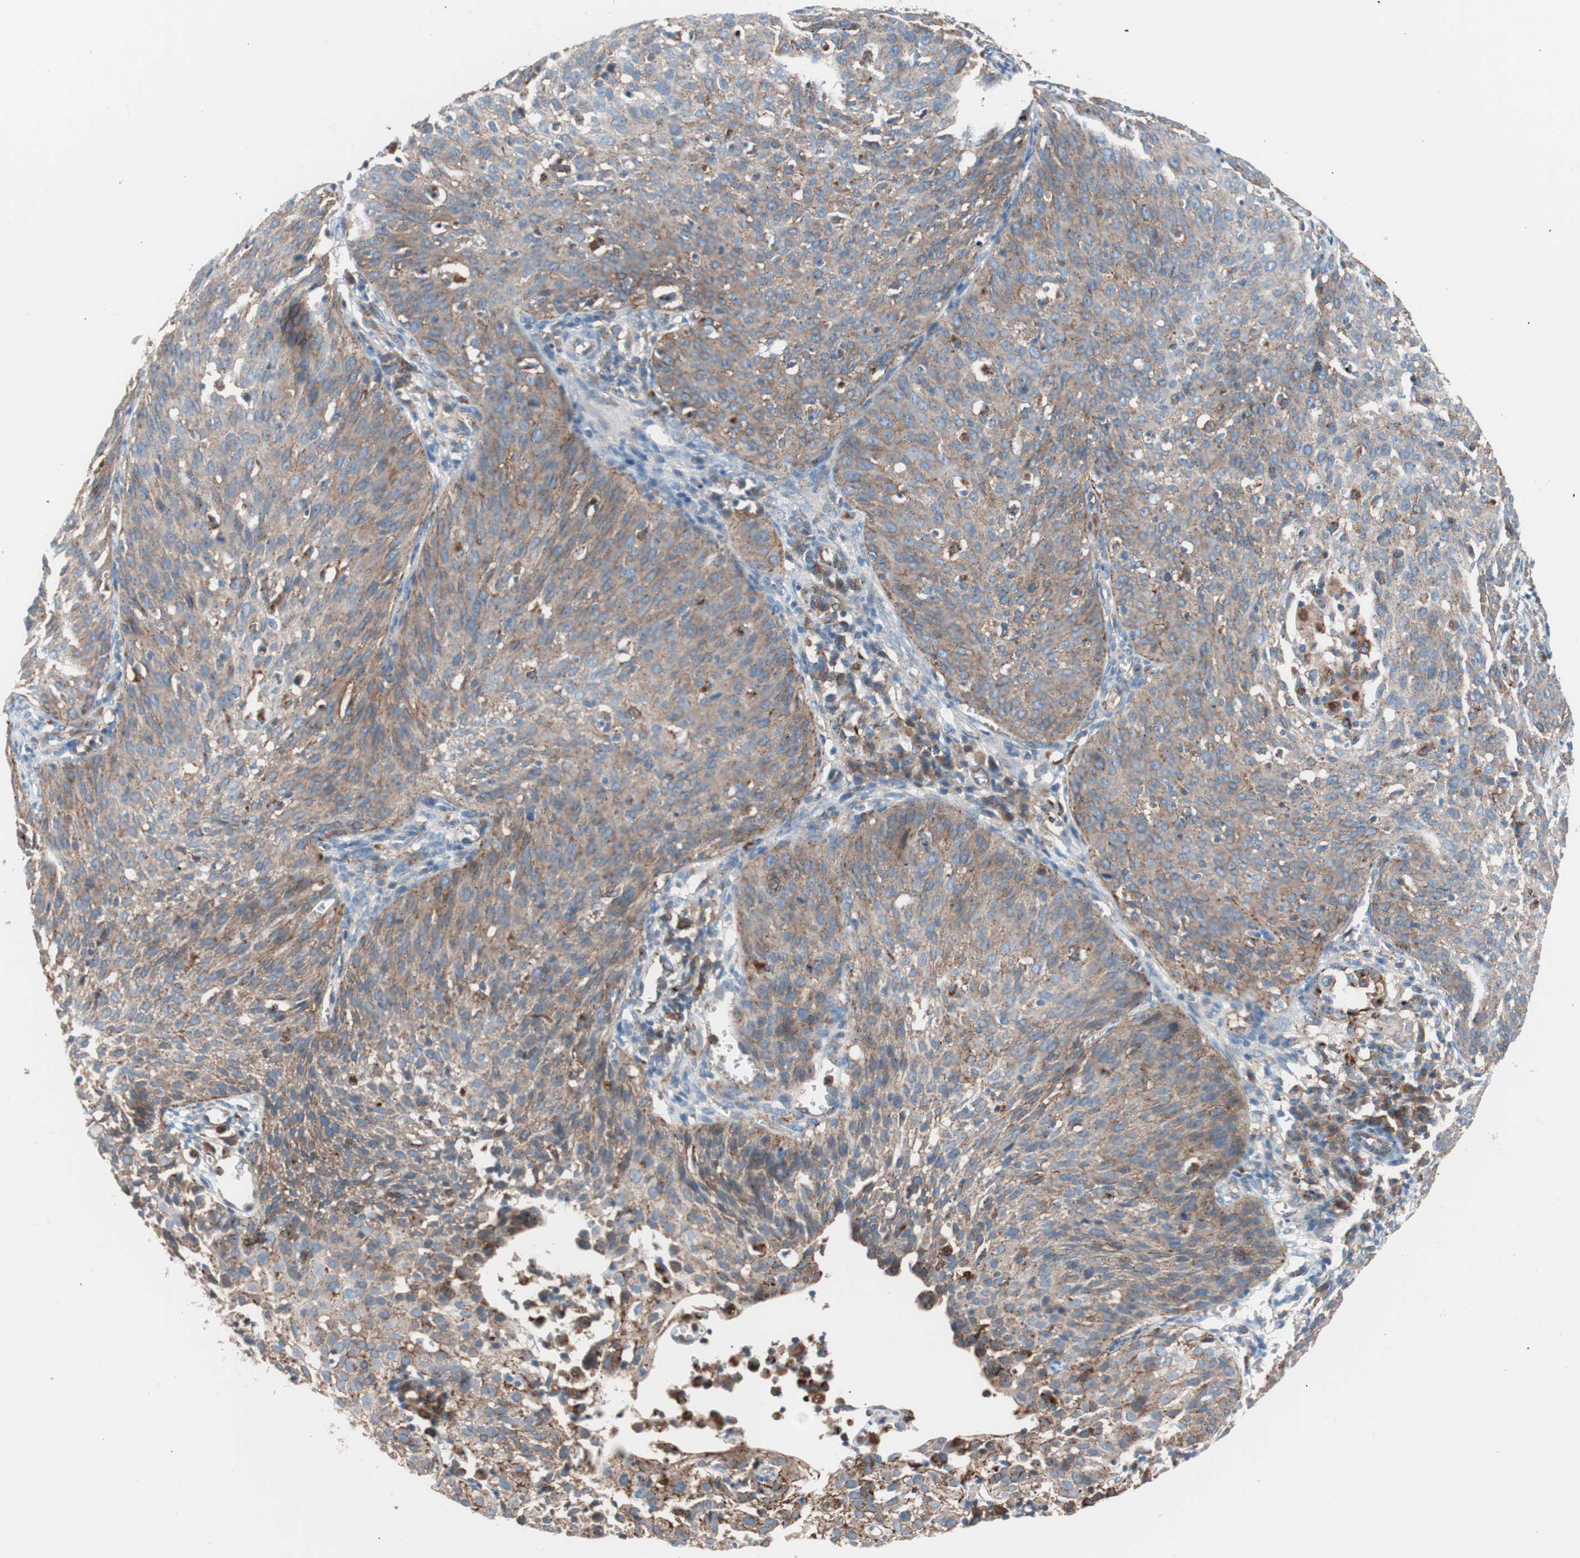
{"staining": {"intensity": "strong", "quantity": ">75%", "location": "cytoplasmic/membranous"}, "tissue": "cervical cancer", "cell_type": "Tumor cells", "image_type": "cancer", "snomed": [{"axis": "morphology", "description": "Squamous cell carcinoma, NOS"}, {"axis": "topography", "description": "Cervix"}], "caption": "DAB (3,3'-diaminobenzidine) immunohistochemical staining of human cervical cancer (squamous cell carcinoma) shows strong cytoplasmic/membranous protein staining in about >75% of tumor cells.", "gene": "FLOT2", "patient": {"sex": "female", "age": 38}}